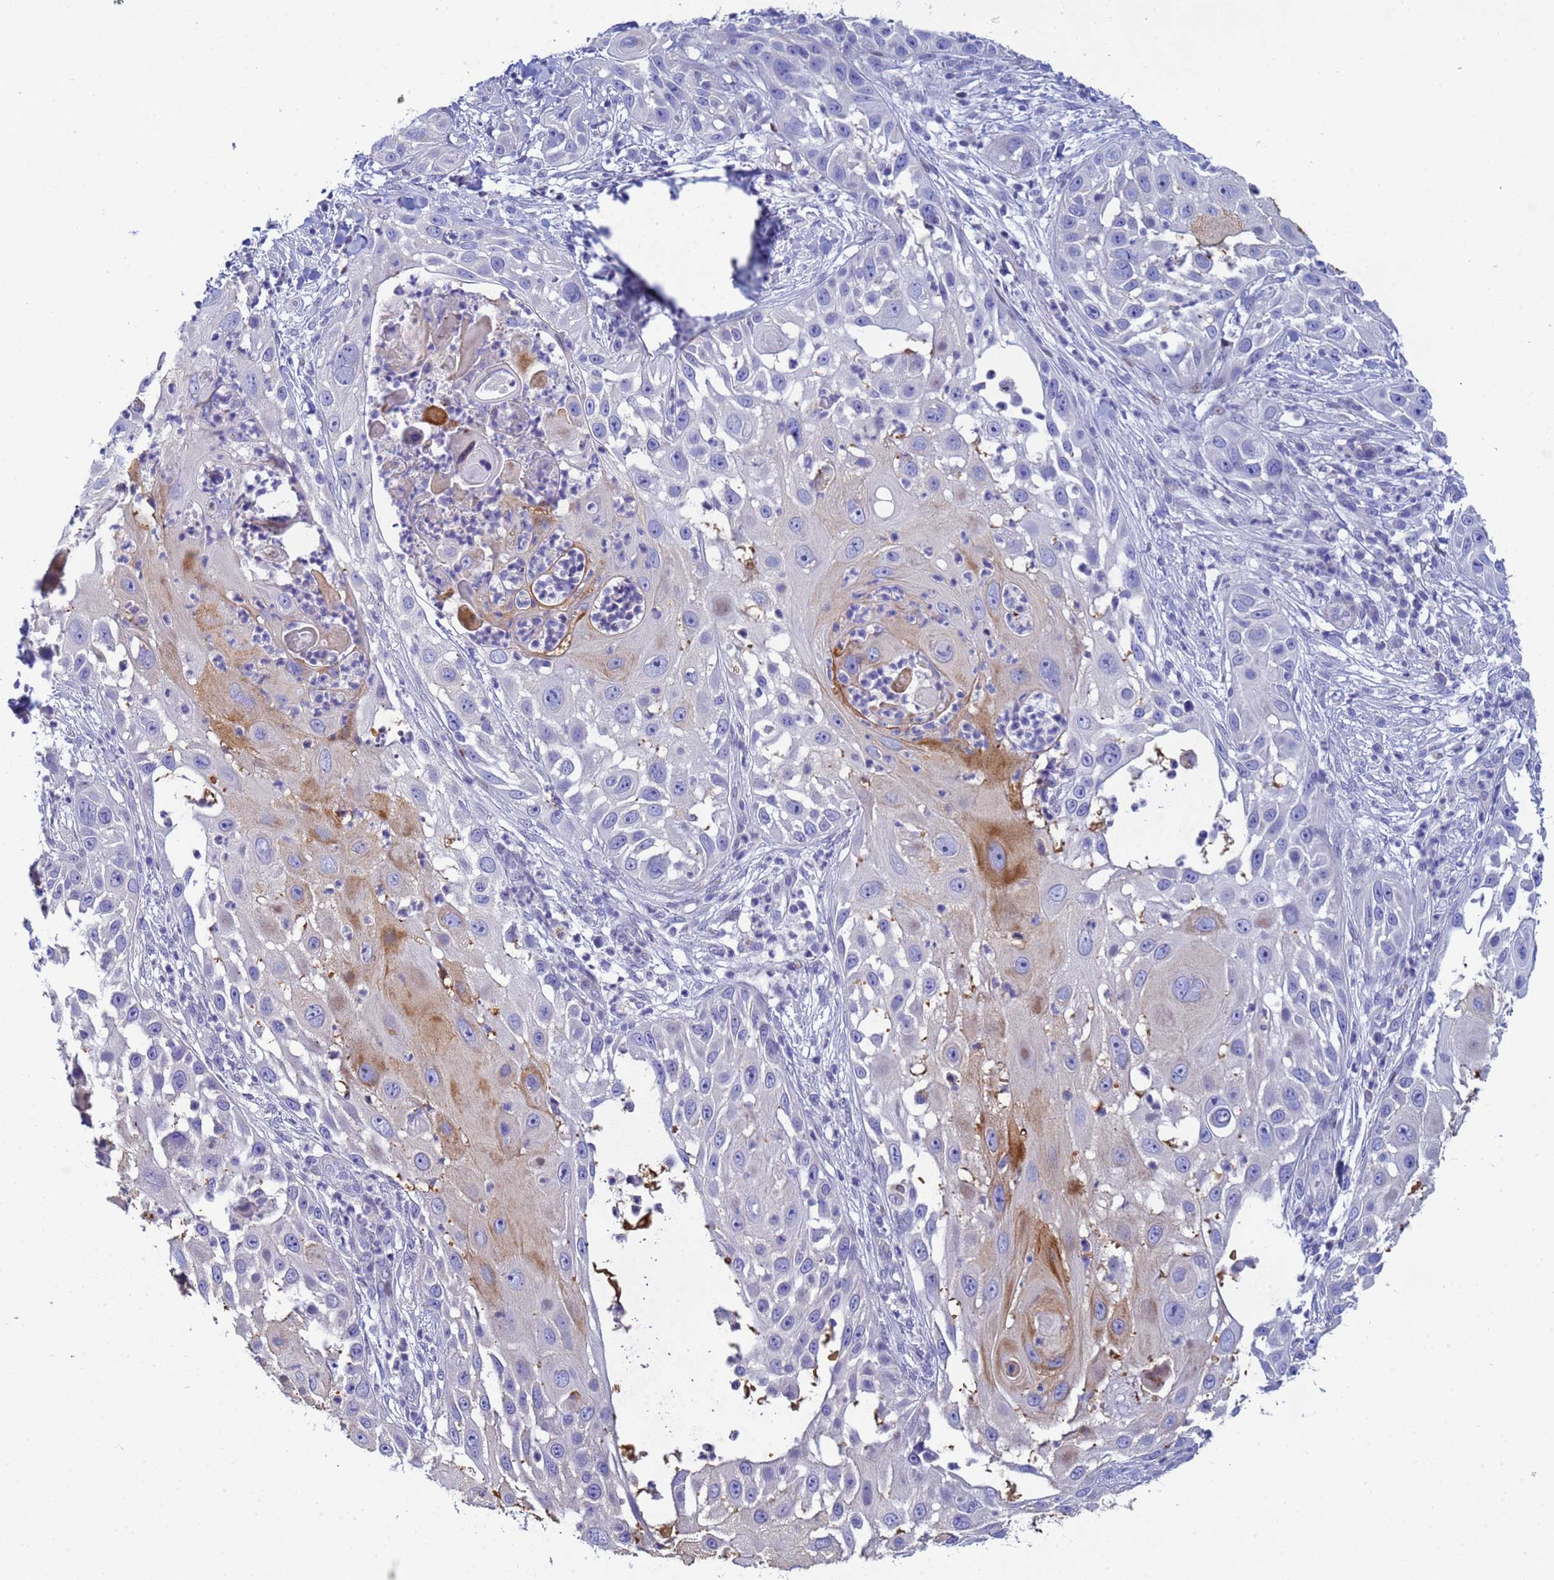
{"staining": {"intensity": "moderate", "quantity": "<25%", "location": "cytoplasmic/membranous"}, "tissue": "skin cancer", "cell_type": "Tumor cells", "image_type": "cancer", "snomed": [{"axis": "morphology", "description": "Squamous cell carcinoma, NOS"}, {"axis": "topography", "description": "Skin"}], "caption": "Skin cancer tissue exhibits moderate cytoplasmic/membranous staining in approximately <25% of tumor cells, visualized by immunohistochemistry.", "gene": "PPP6R1", "patient": {"sex": "female", "age": 44}}